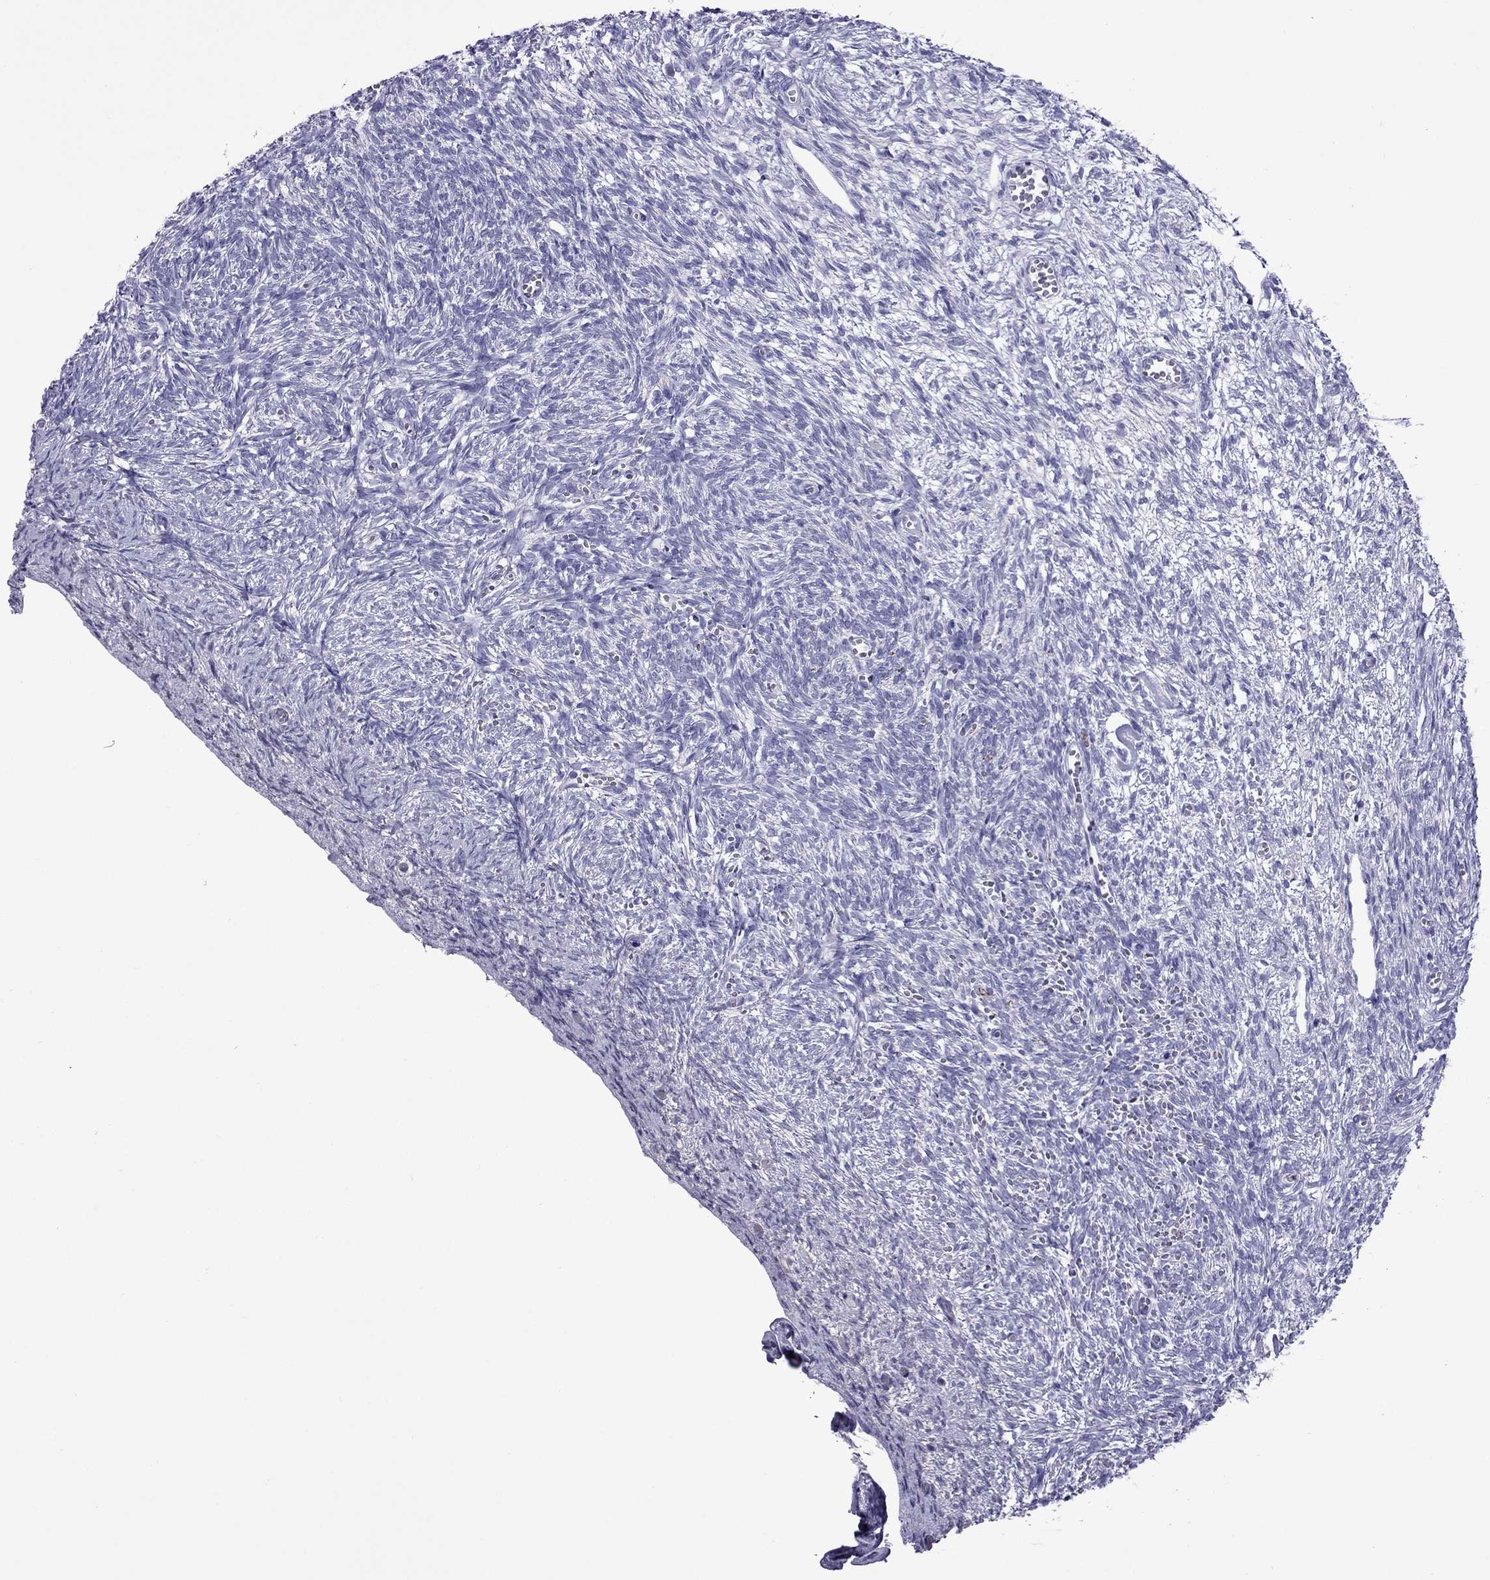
{"staining": {"intensity": "negative", "quantity": "none", "location": "none"}, "tissue": "ovary", "cell_type": "Follicle cells", "image_type": "normal", "snomed": [{"axis": "morphology", "description": "Normal tissue, NOS"}, {"axis": "topography", "description": "Ovary"}], "caption": "Immunohistochemistry micrograph of benign ovary: ovary stained with DAB (3,3'-diaminobenzidine) reveals no significant protein expression in follicle cells.", "gene": "CHRNA5", "patient": {"sex": "female", "age": 43}}